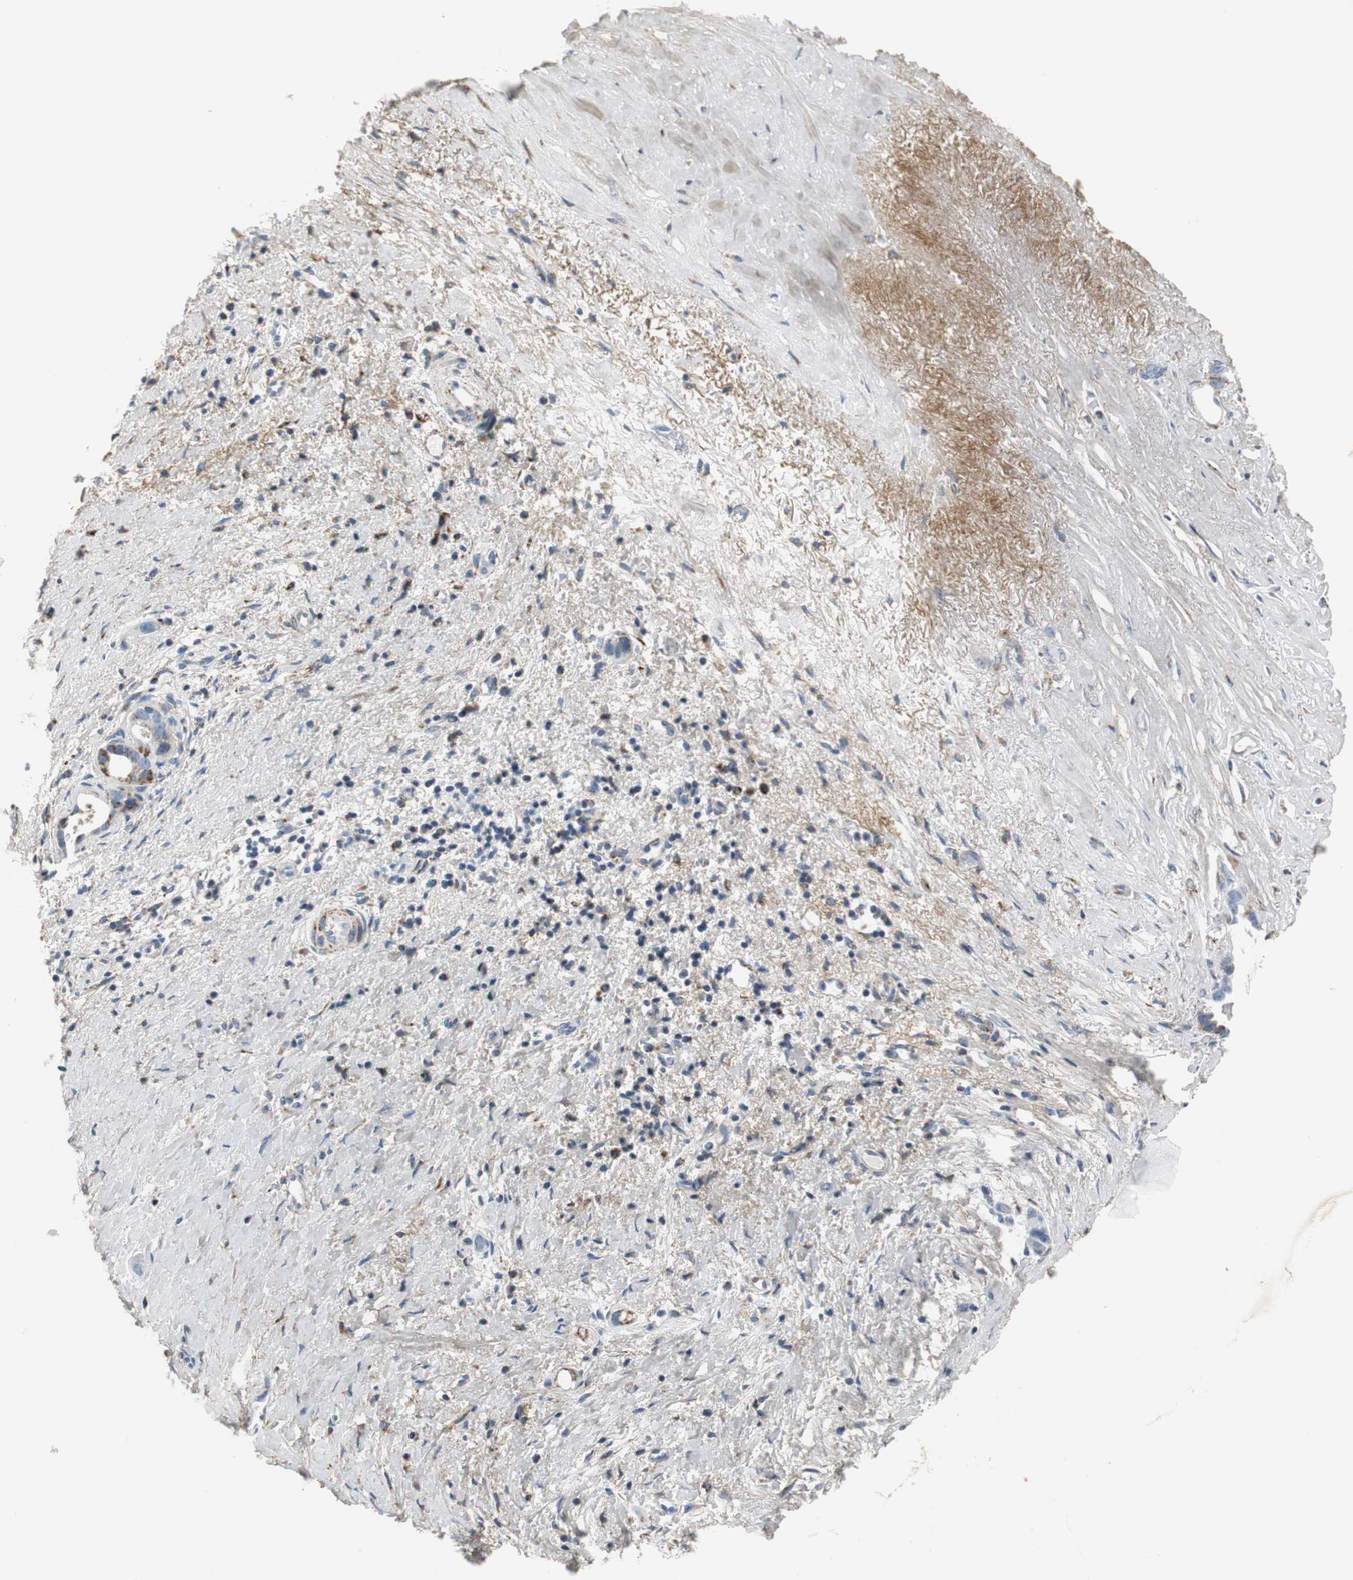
{"staining": {"intensity": "moderate", "quantity": "<25%", "location": "cytoplasmic/membranous"}, "tissue": "liver cancer", "cell_type": "Tumor cells", "image_type": "cancer", "snomed": [{"axis": "morphology", "description": "Cholangiocarcinoma"}, {"axis": "topography", "description": "Liver"}], "caption": "Tumor cells show low levels of moderate cytoplasmic/membranous expression in approximately <25% of cells in human liver cholangiocarcinoma.", "gene": "C1QTNF7", "patient": {"sex": "female", "age": 65}}